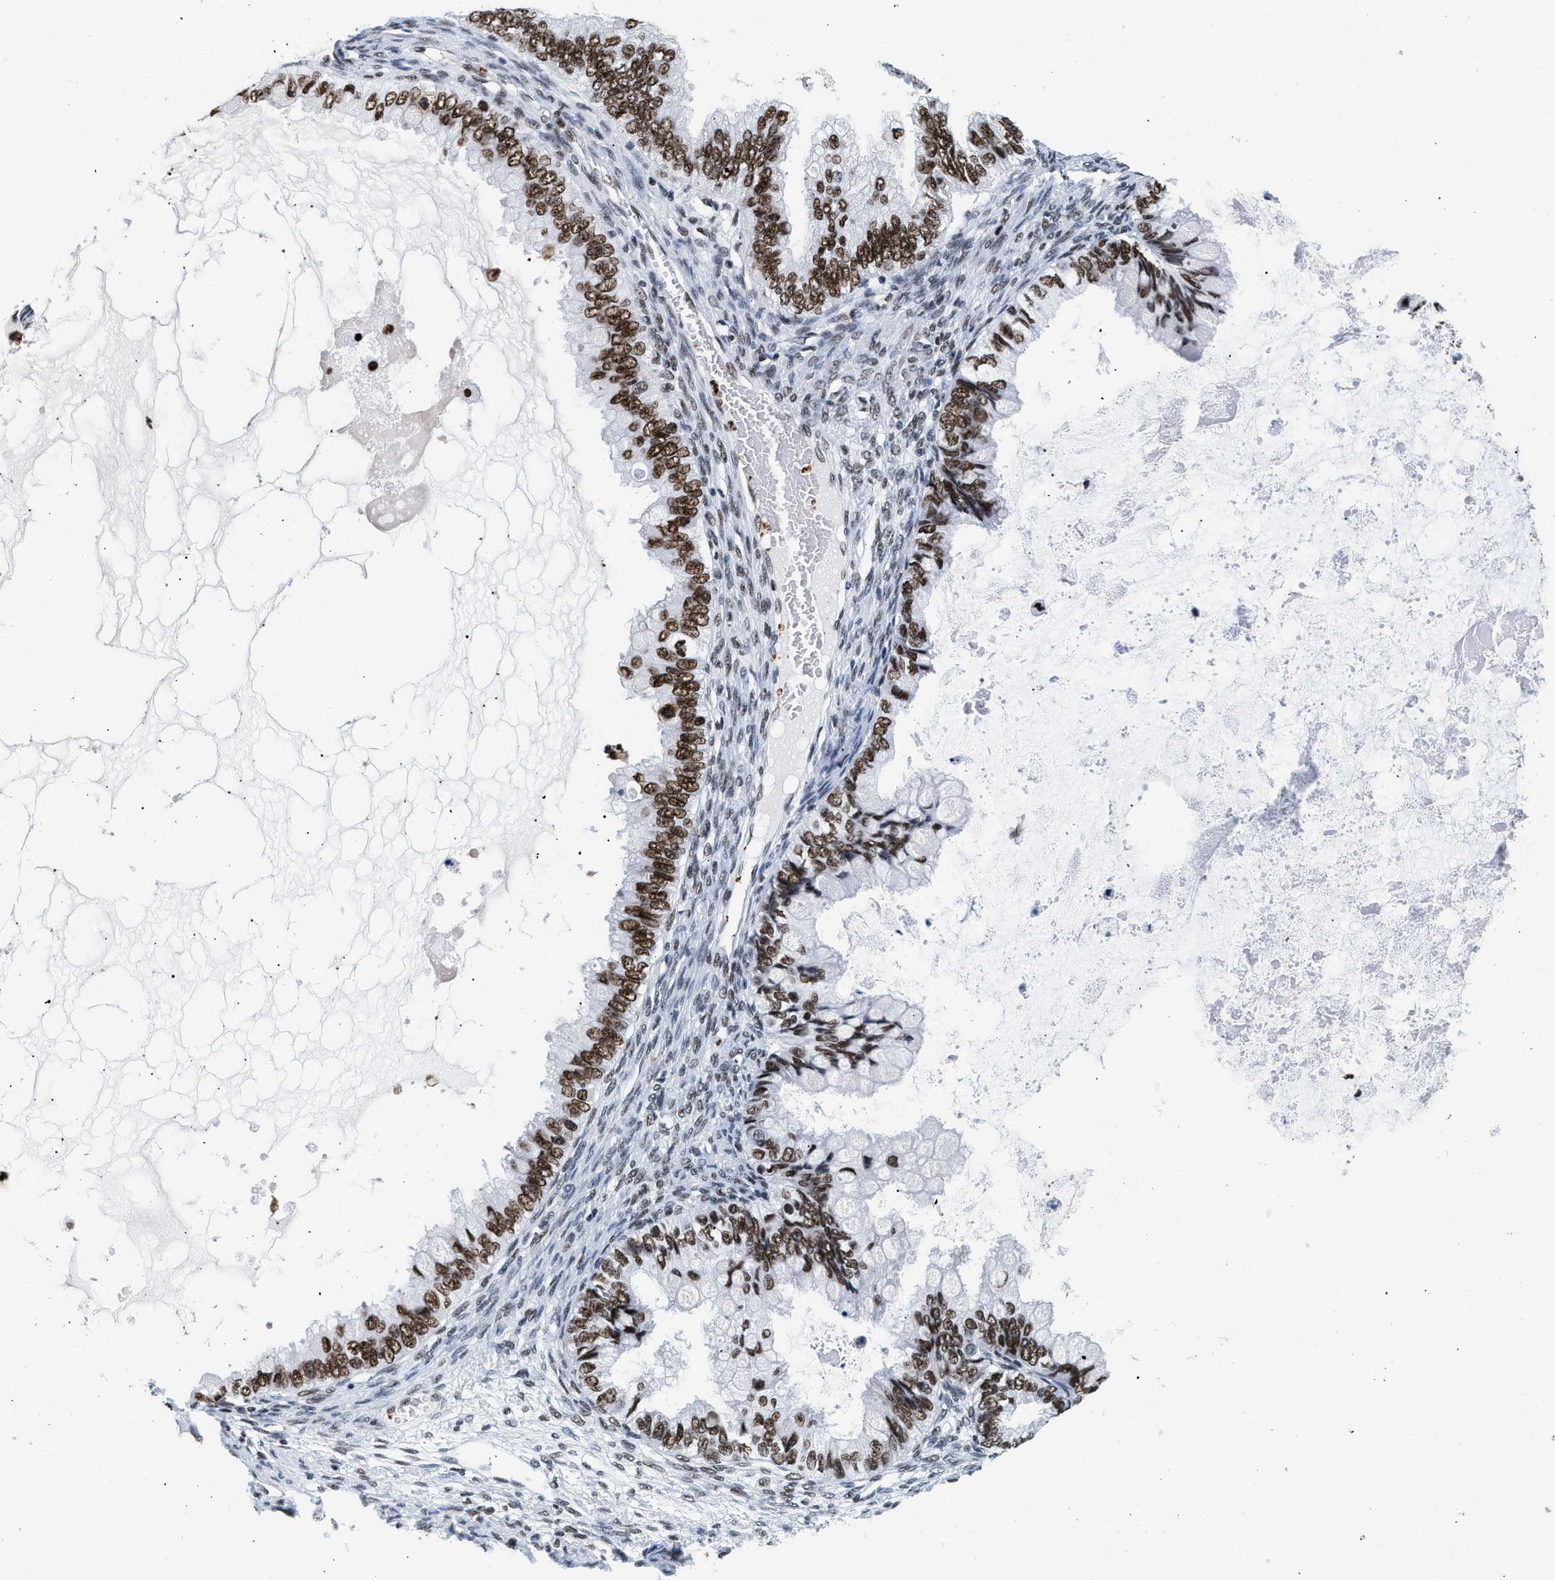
{"staining": {"intensity": "strong", "quantity": ">75%", "location": "nuclear"}, "tissue": "ovarian cancer", "cell_type": "Tumor cells", "image_type": "cancer", "snomed": [{"axis": "morphology", "description": "Cystadenocarcinoma, mucinous, NOS"}, {"axis": "topography", "description": "Ovary"}], "caption": "The micrograph reveals immunohistochemical staining of mucinous cystadenocarcinoma (ovarian). There is strong nuclear staining is identified in approximately >75% of tumor cells.", "gene": "RAD21", "patient": {"sex": "female", "age": 80}}